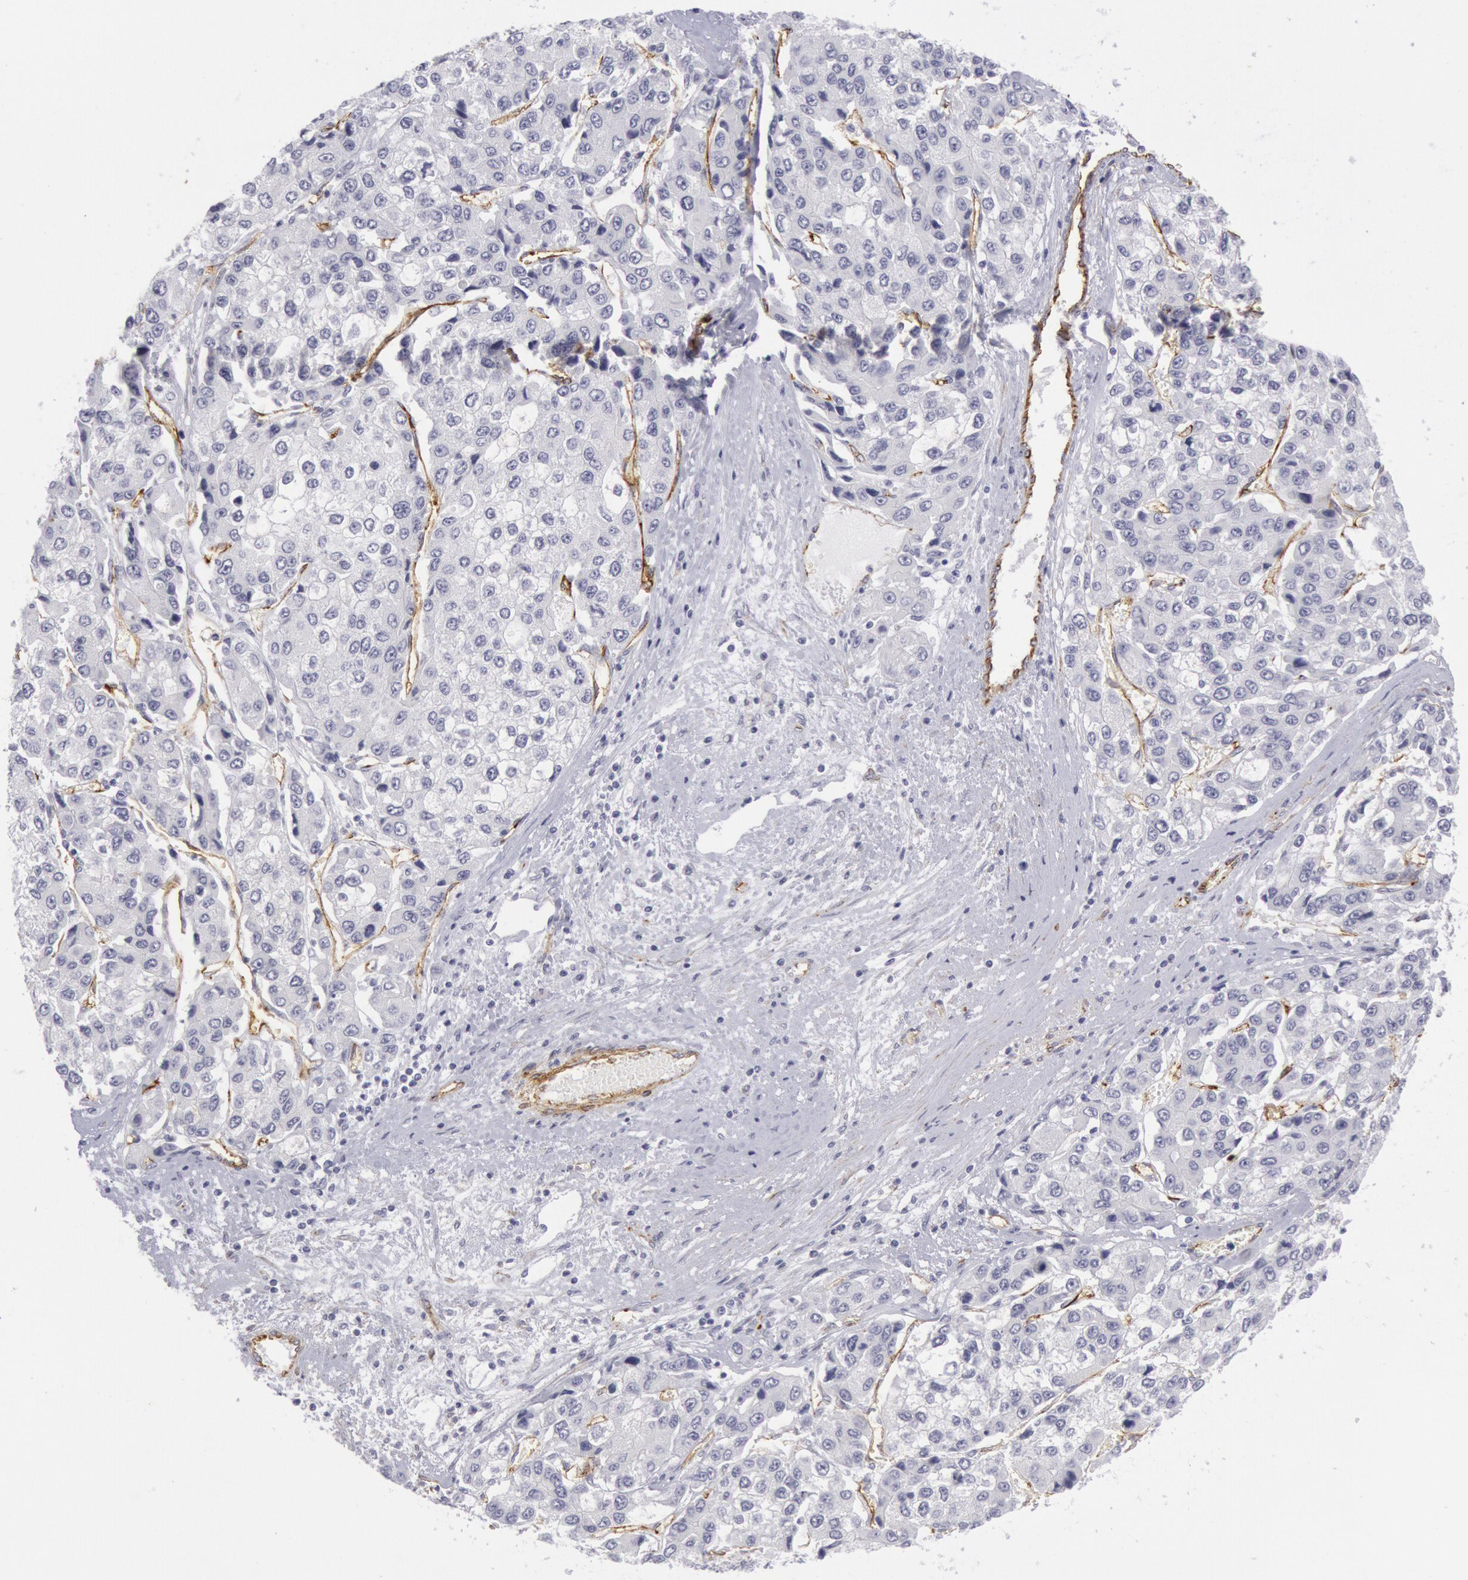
{"staining": {"intensity": "negative", "quantity": "none", "location": "none"}, "tissue": "liver cancer", "cell_type": "Tumor cells", "image_type": "cancer", "snomed": [{"axis": "morphology", "description": "Carcinoma, Hepatocellular, NOS"}, {"axis": "topography", "description": "Liver"}], "caption": "IHC photomicrograph of human liver cancer stained for a protein (brown), which displays no staining in tumor cells.", "gene": "CDH13", "patient": {"sex": "female", "age": 66}}